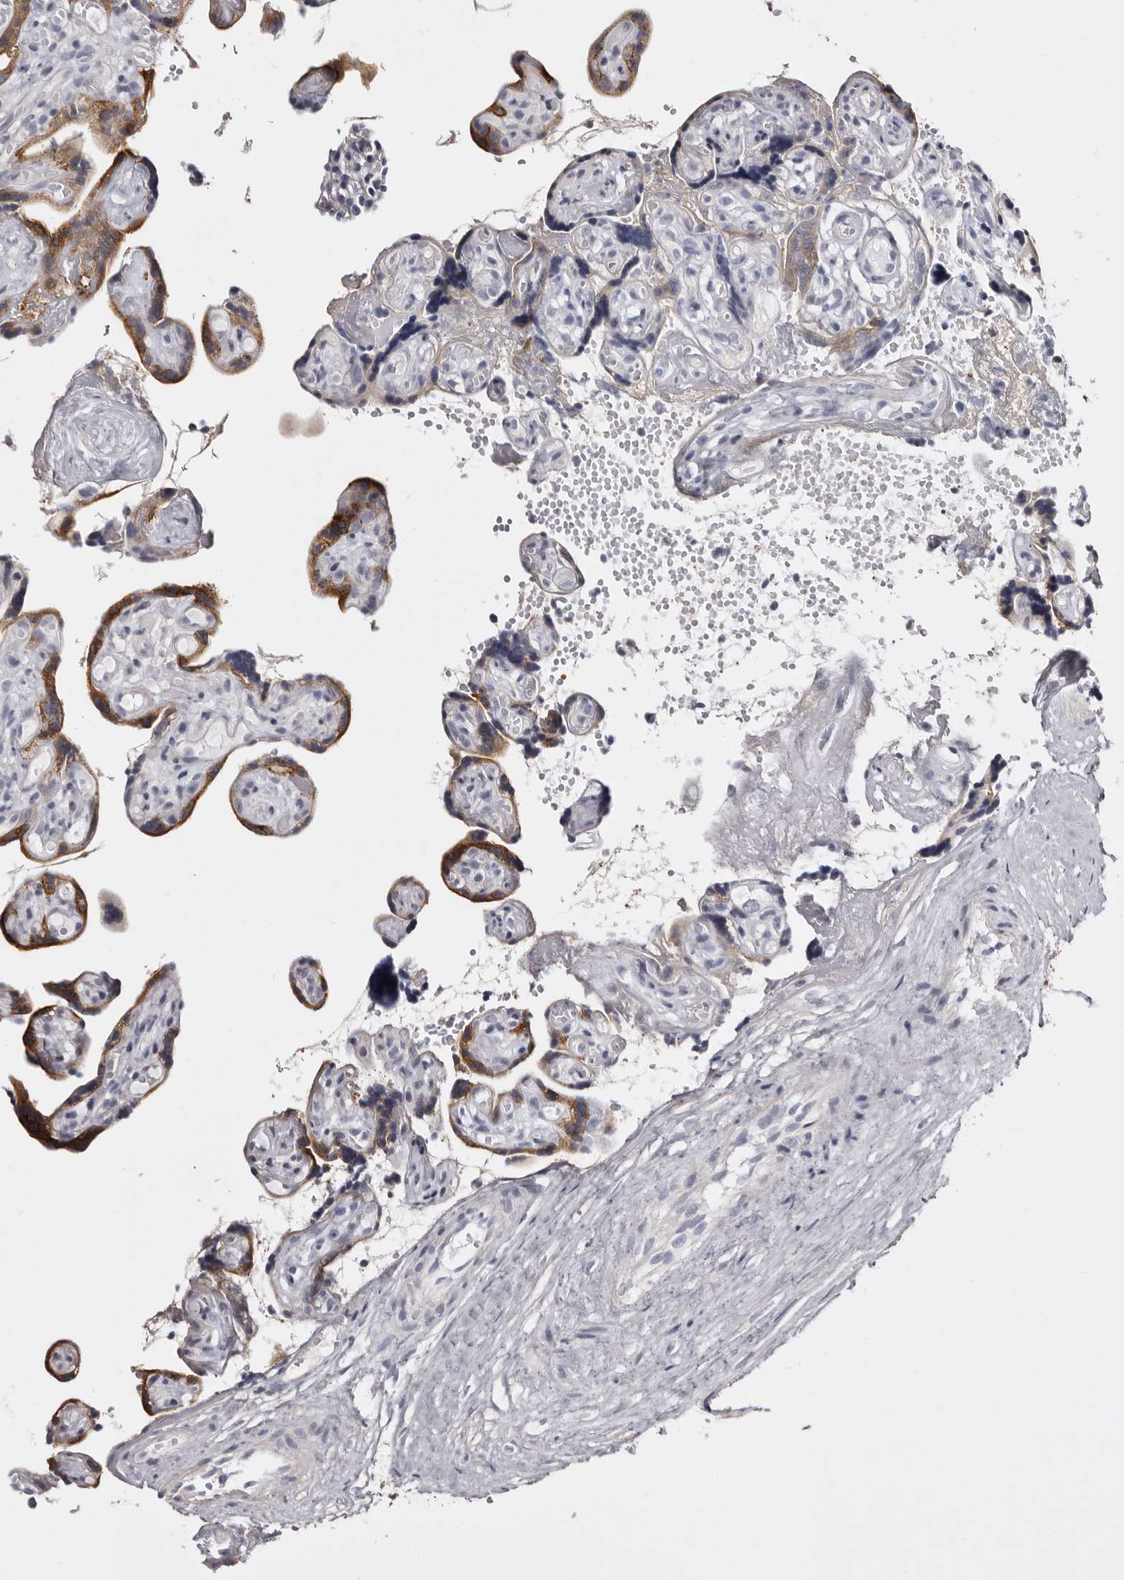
{"staining": {"intensity": "weak", "quantity": "<25%", "location": "cytoplasmic/membranous"}, "tissue": "placenta", "cell_type": "Decidual cells", "image_type": "normal", "snomed": [{"axis": "morphology", "description": "Normal tissue, NOS"}, {"axis": "topography", "description": "Placenta"}], "caption": "Immunohistochemical staining of benign placenta reveals no significant staining in decidual cells.", "gene": "LAD1", "patient": {"sex": "female", "age": 30}}